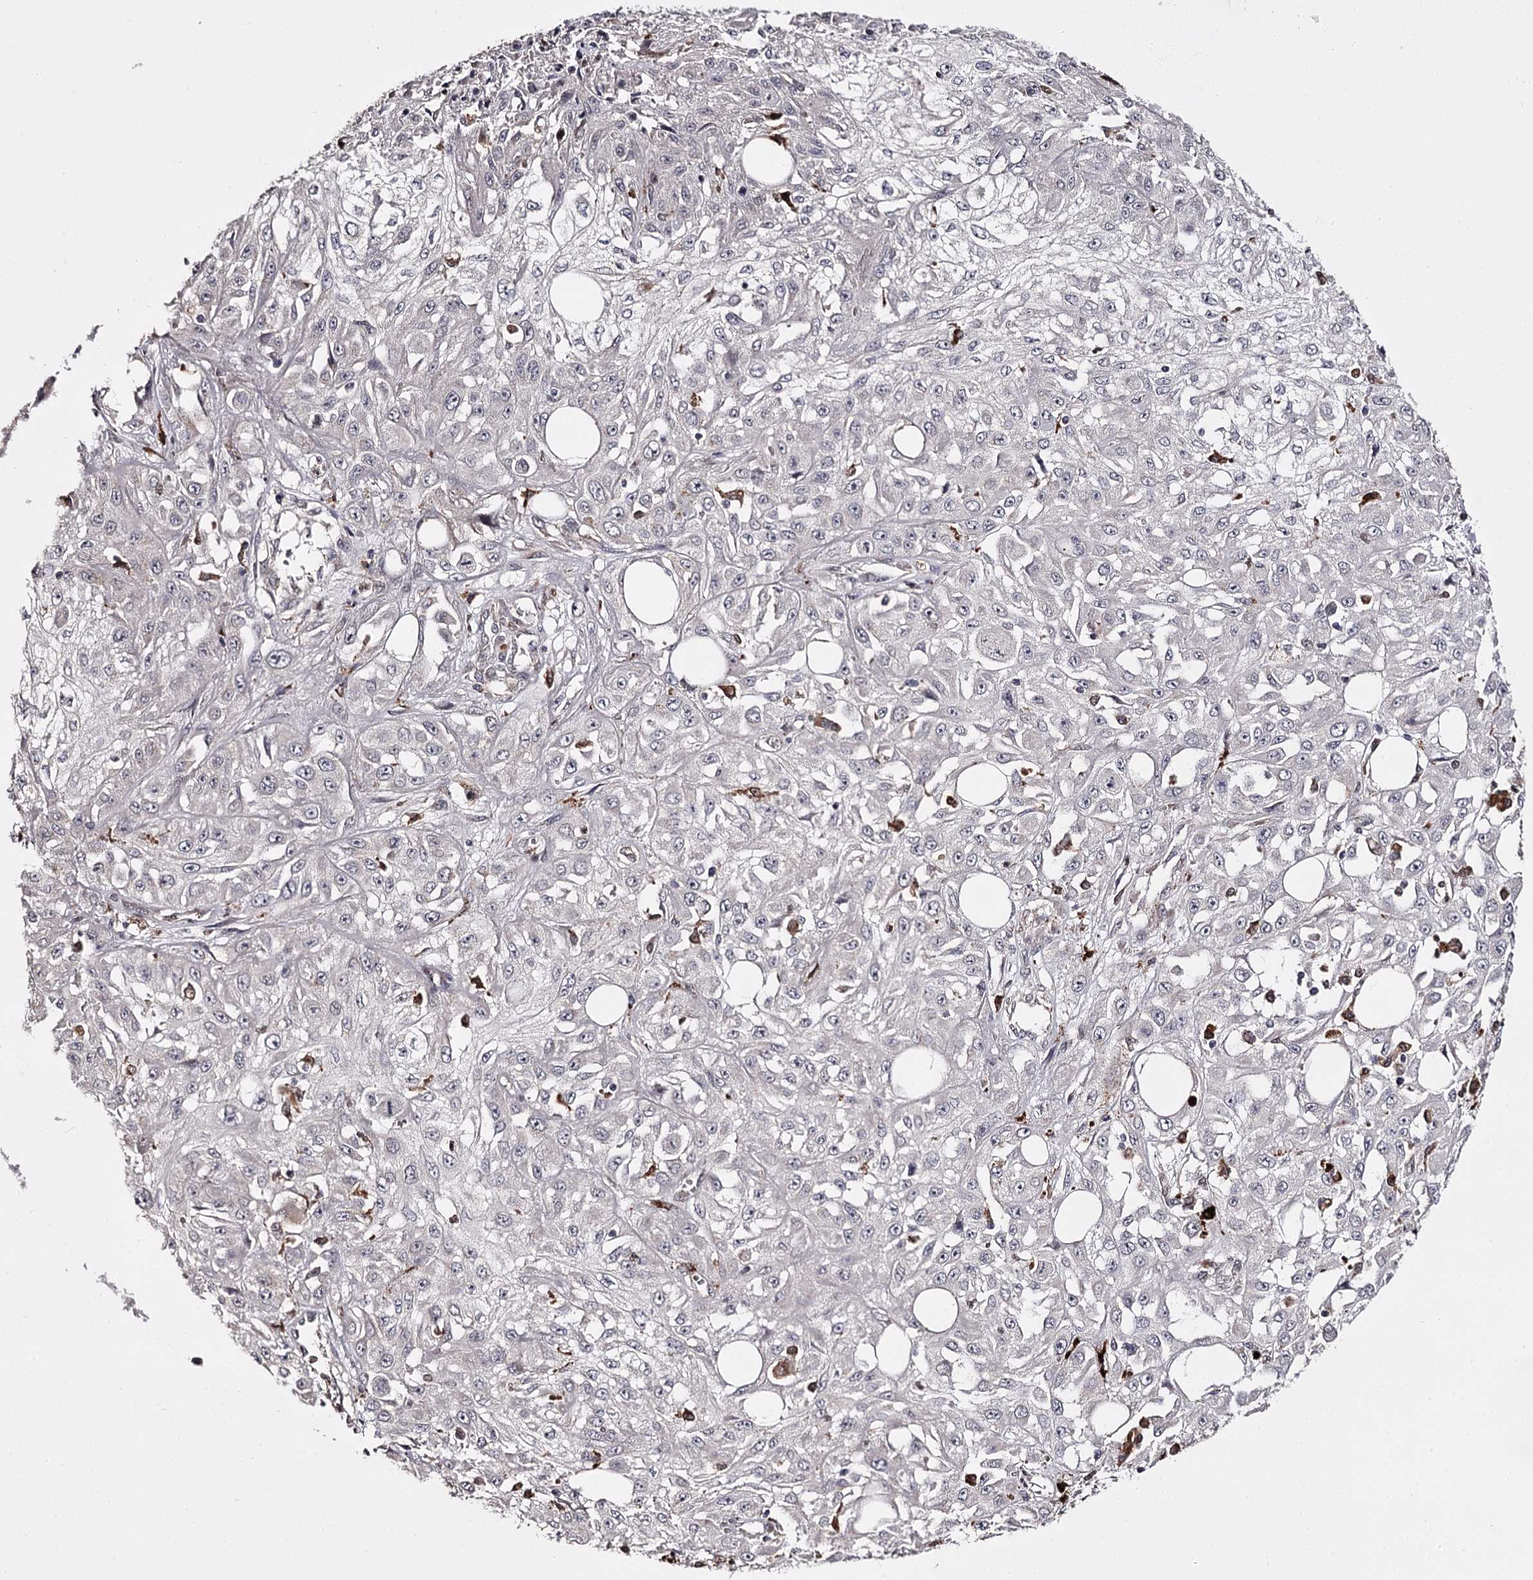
{"staining": {"intensity": "negative", "quantity": "none", "location": "none"}, "tissue": "skin cancer", "cell_type": "Tumor cells", "image_type": "cancer", "snomed": [{"axis": "morphology", "description": "Squamous cell carcinoma, NOS"}, {"axis": "morphology", "description": "Squamous cell carcinoma, metastatic, NOS"}, {"axis": "topography", "description": "Skin"}, {"axis": "topography", "description": "Lymph node"}], "caption": "Skin cancer (metastatic squamous cell carcinoma) stained for a protein using immunohistochemistry demonstrates no staining tumor cells.", "gene": "SLC32A1", "patient": {"sex": "male", "age": 75}}